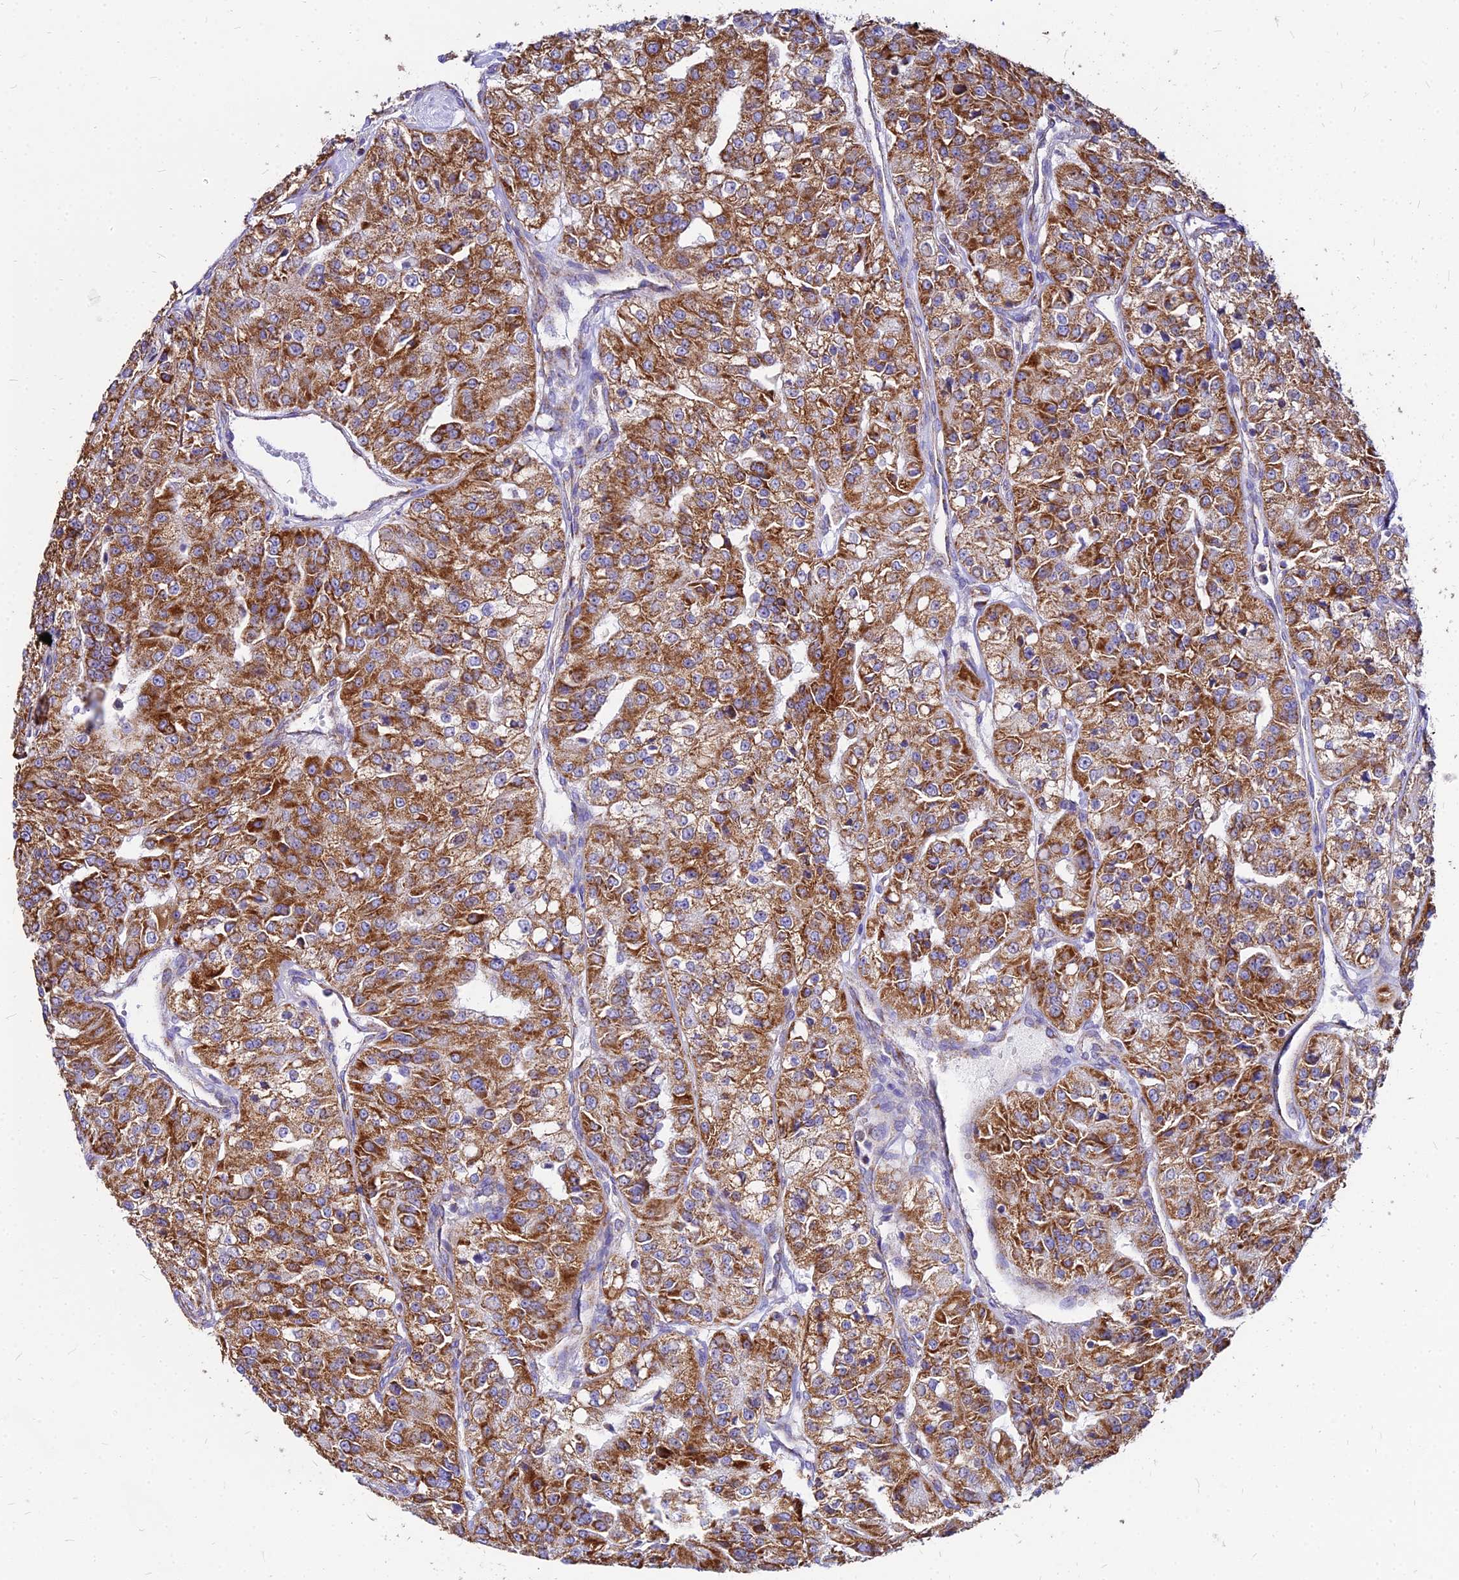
{"staining": {"intensity": "strong", "quantity": ">75%", "location": "cytoplasmic/membranous"}, "tissue": "renal cancer", "cell_type": "Tumor cells", "image_type": "cancer", "snomed": [{"axis": "morphology", "description": "Adenocarcinoma, NOS"}, {"axis": "topography", "description": "Kidney"}], "caption": "An image of renal cancer stained for a protein demonstrates strong cytoplasmic/membranous brown staining in tumor cells.", "gene": "DLD", "patient": {"sex": "female", "age": 63}}